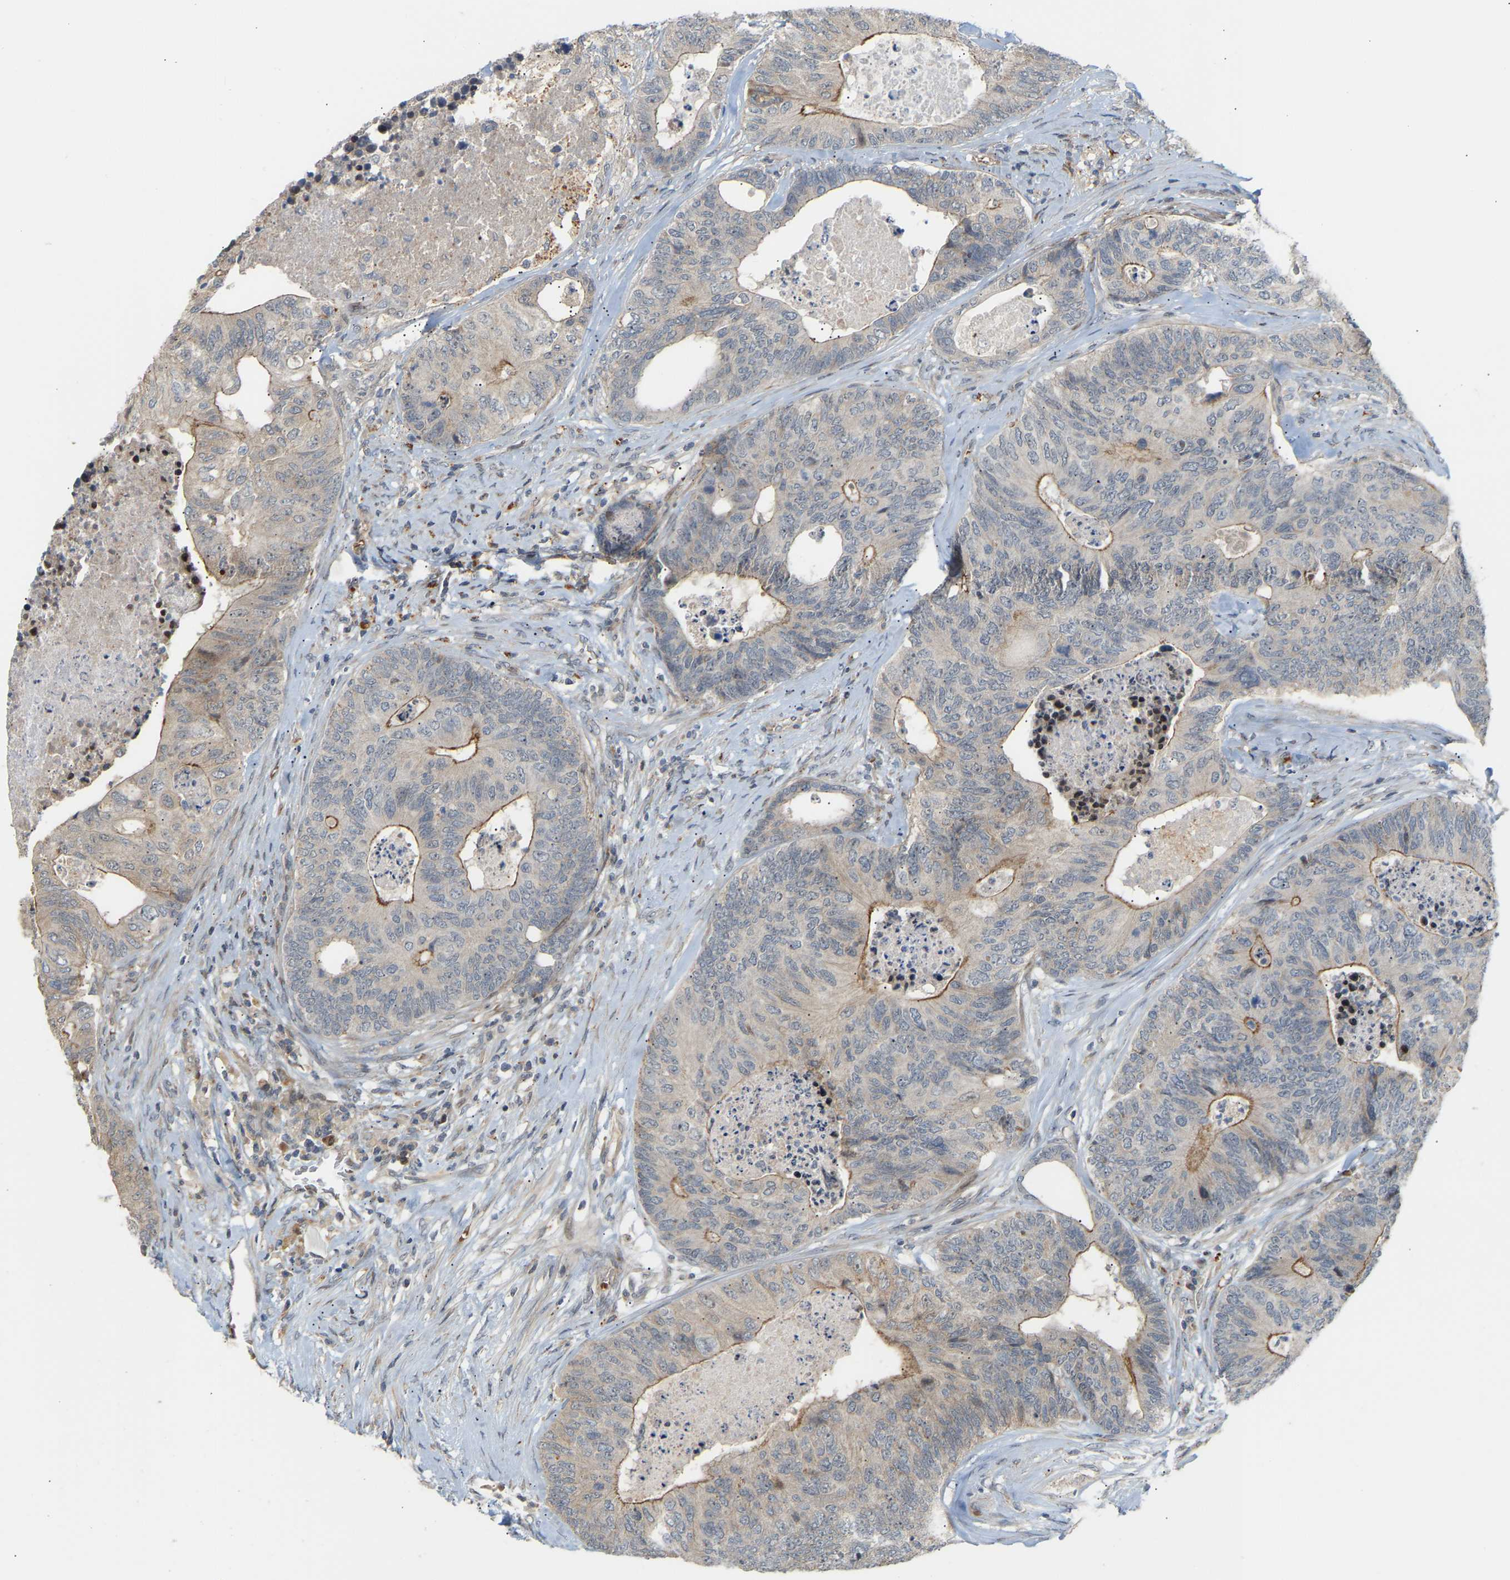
{"staining": {"intensity": "moderate", "quantity": "<25%", "location": "cytoplasmic/membranous"}, "tissue": "colorectal cancer", "cell_type": "Tumor cells", "image_type": "cancer", "snomed": [{"axis": "morphology", "description": "Adenocarcinoma, NOS"}, {"axis": "topography", "description": "Colon"}], "caption": "Approximately <25% of tumor cells in human adenocarcinoma (colorectal) display moderate cytoplasmic/membranous protein staining as visualized by brown immunohistochemical staining.", "gene": "POGLUT2", "patient": {"sex": "female", "age": 67}}